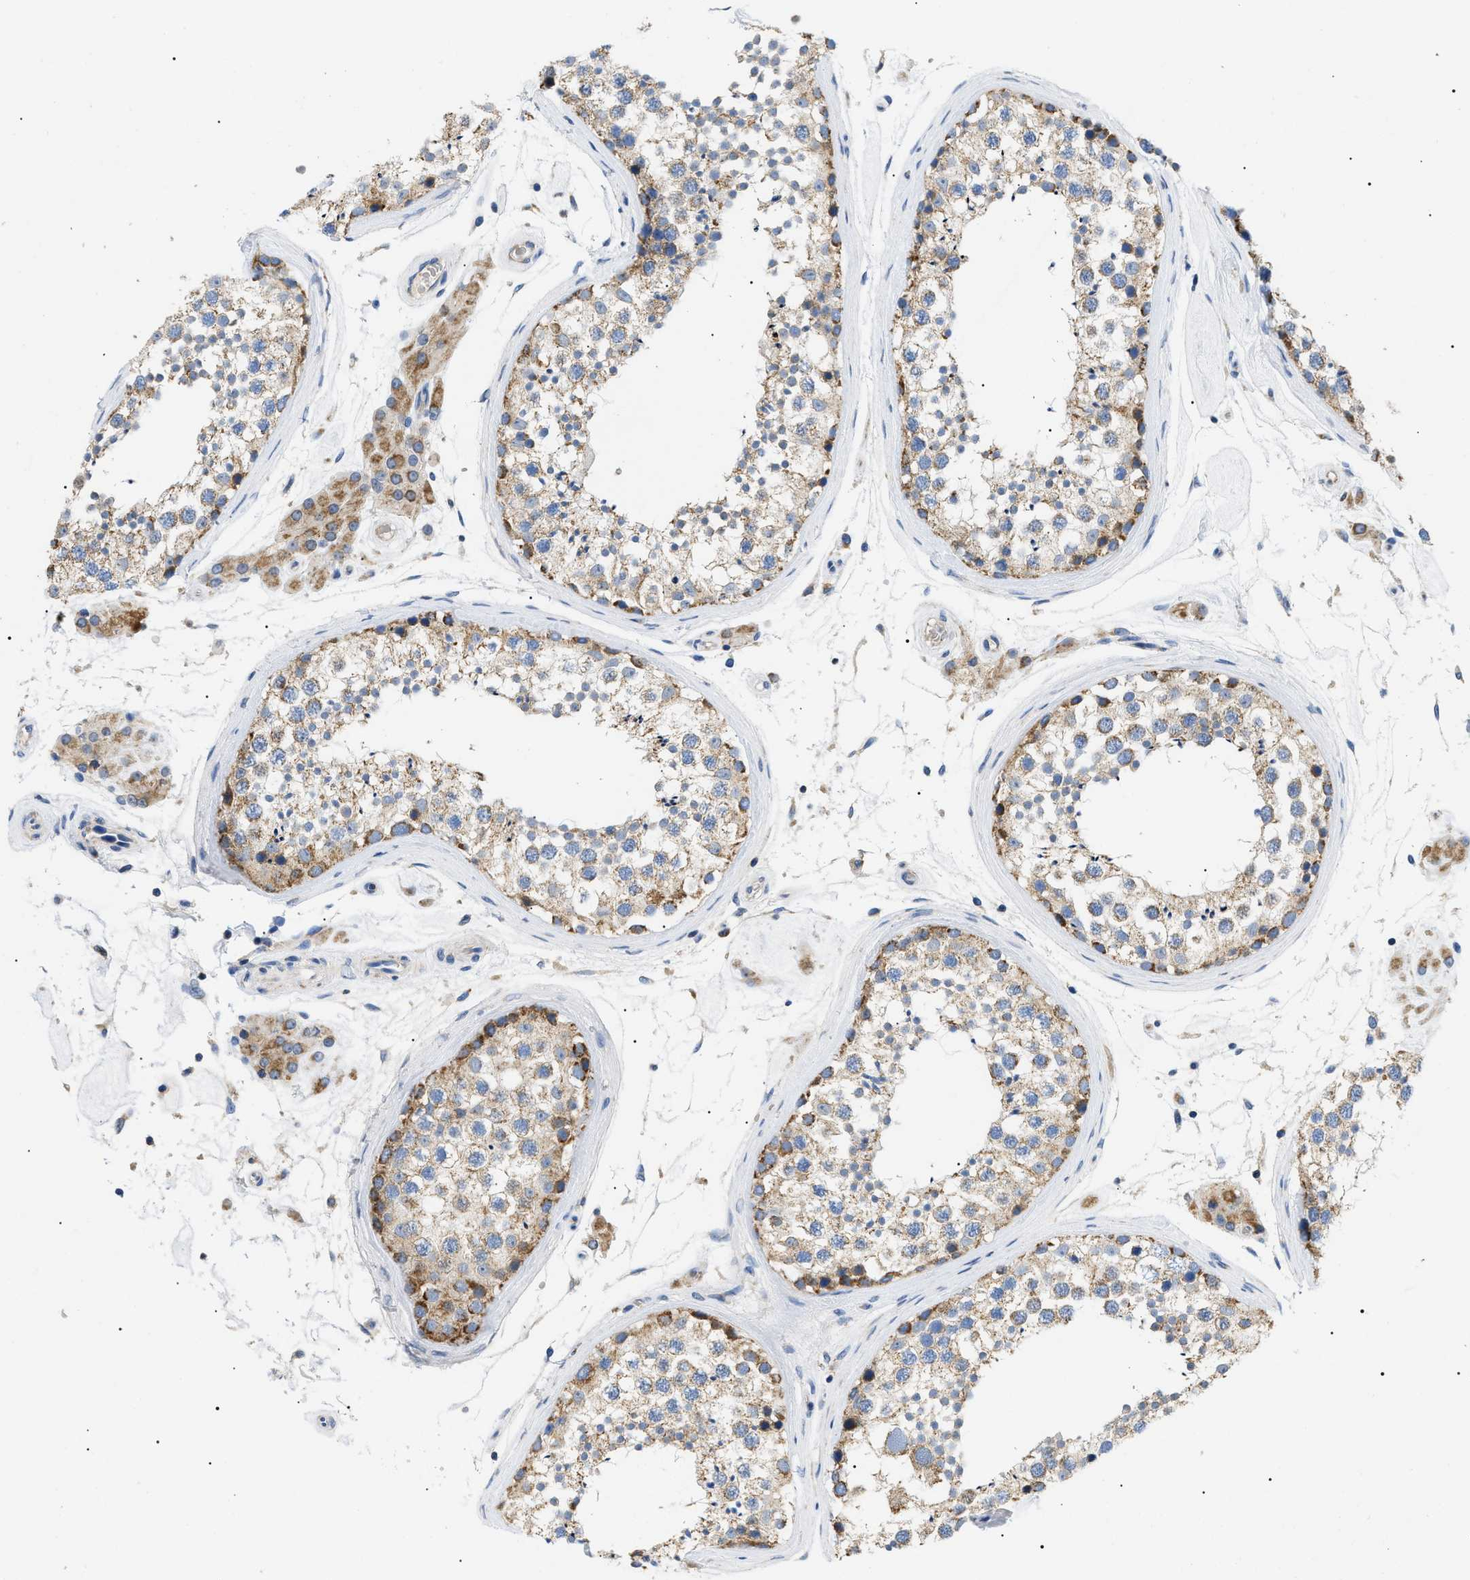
{"staining": {"intensity": "moderate", "quantity": ">75%", "location": "cytoplasmic/membranous"}, "tissue": "testis", "cell_type": "Cells in seminiferous ducts", "image_type": "normal", "snomed": [{"axis": "morphology", "description": "Normal tissue, NOS"}, {"axis": "topography", "description": "Testis"}], "caption": "A micrograph showing moderate cytoplasmic/membranous staining in about >75% of cells in seminiferous ducts in normal testis, as visualized by brown immunohistochemical staining.", "gene": "TOMM6", "patient": {"sex": "male", "age": 46}}